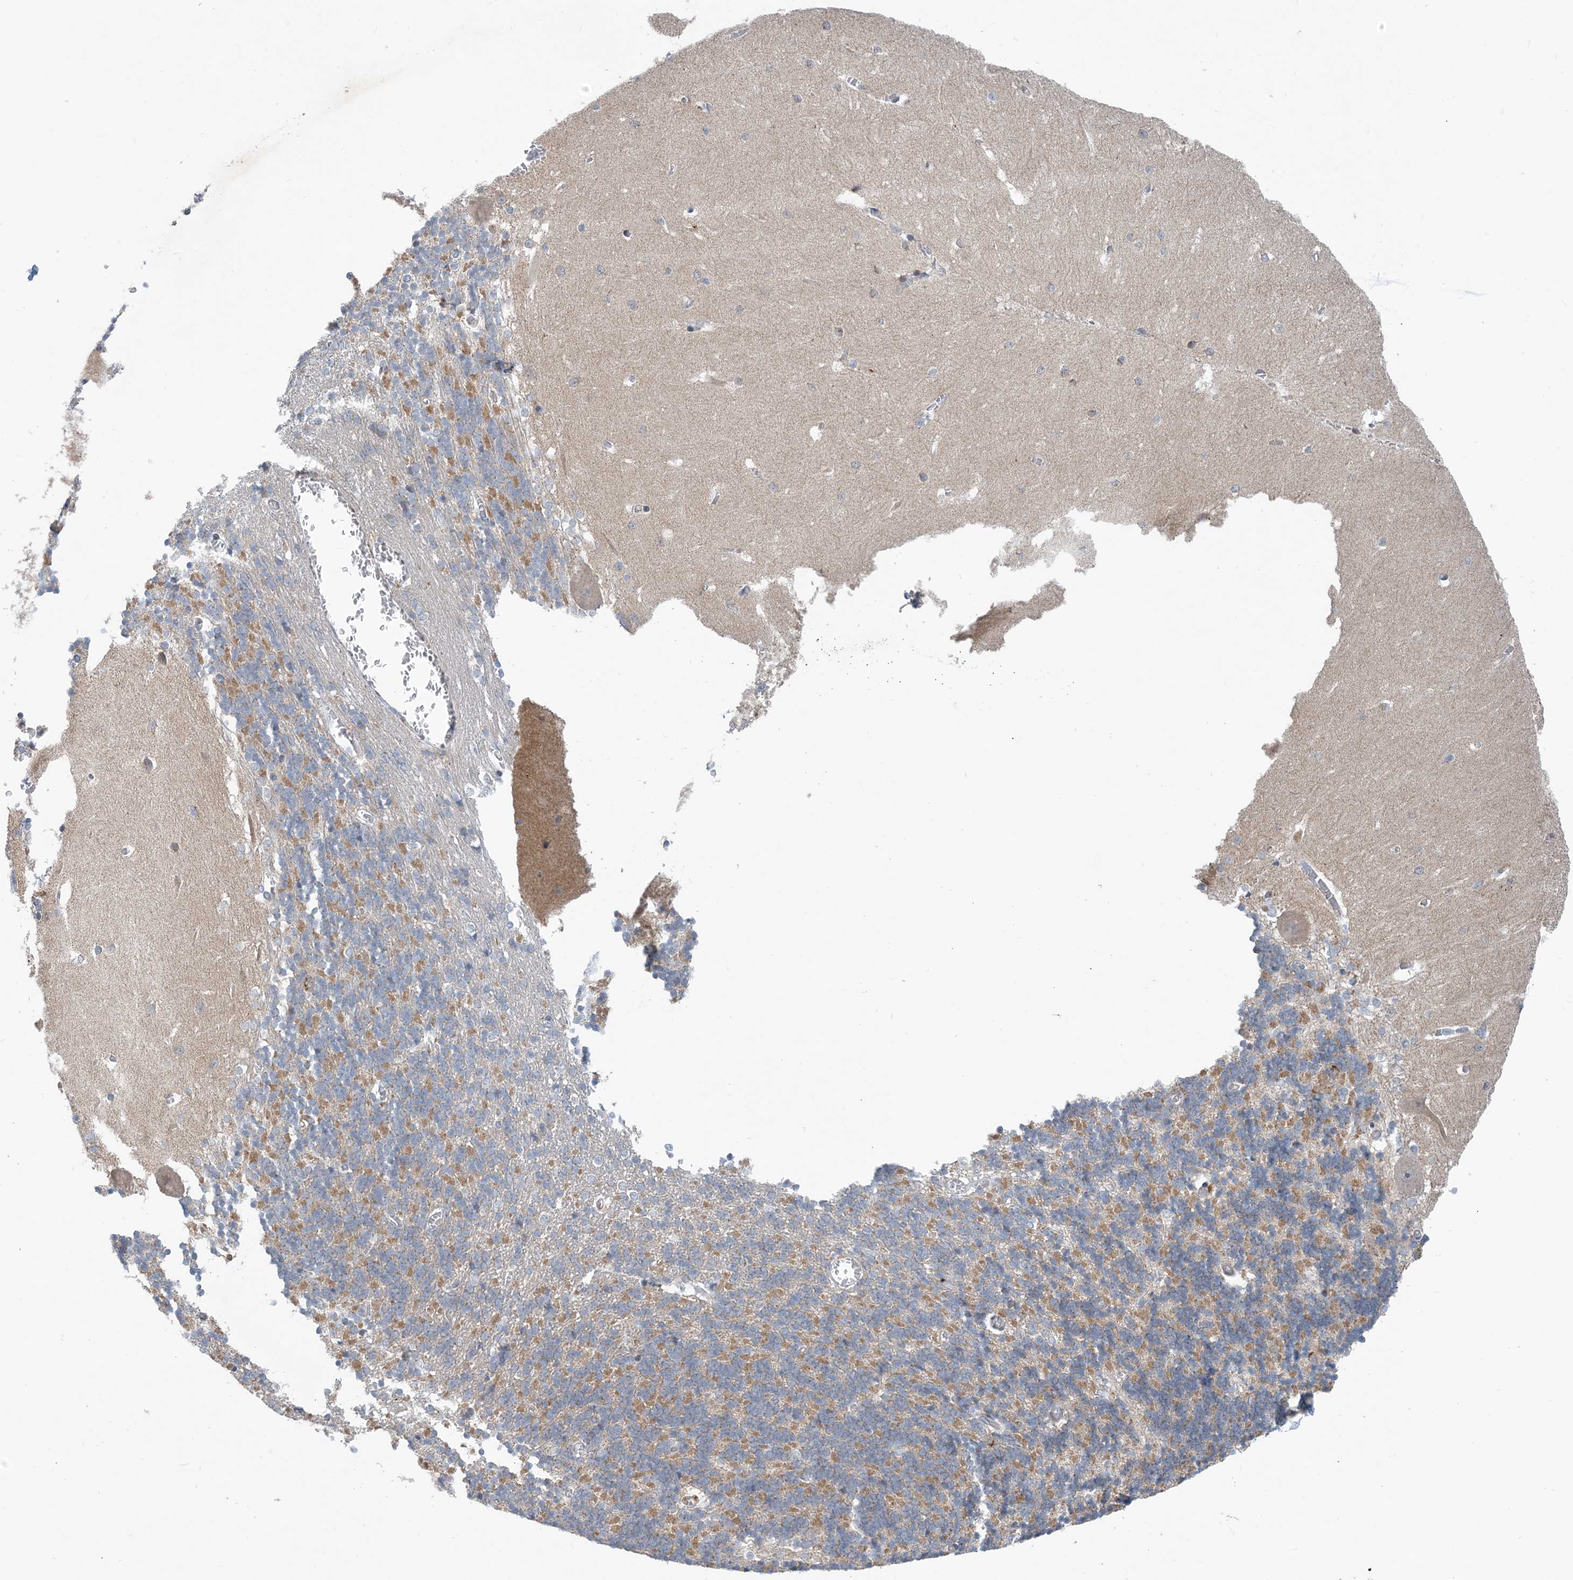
{"staining": {"intensity": "moderate", "quantity": "25%-75%", "location": "cytoplasmic/membranous"}, "tissue": "cerebellum", "cell_type": "Cells in granular layer", "image_type": "normal", "snomed": [{"axis": "morphology", "description": "Normal tissue, NOS"}, {"axis": "topography", "description": "Cerebellum"}], "caption": "High-magnification brightfield microscopy of benign cerebellum stained with DAB (brown) and counterstained with hematoxylin (blue). cells in granular layer exhibit moderate cytoplasmic/membranous expression is identified in about25%-75% of cells.", "gene": "TINAG", "patient": {"sex": "male", "age": 57}}